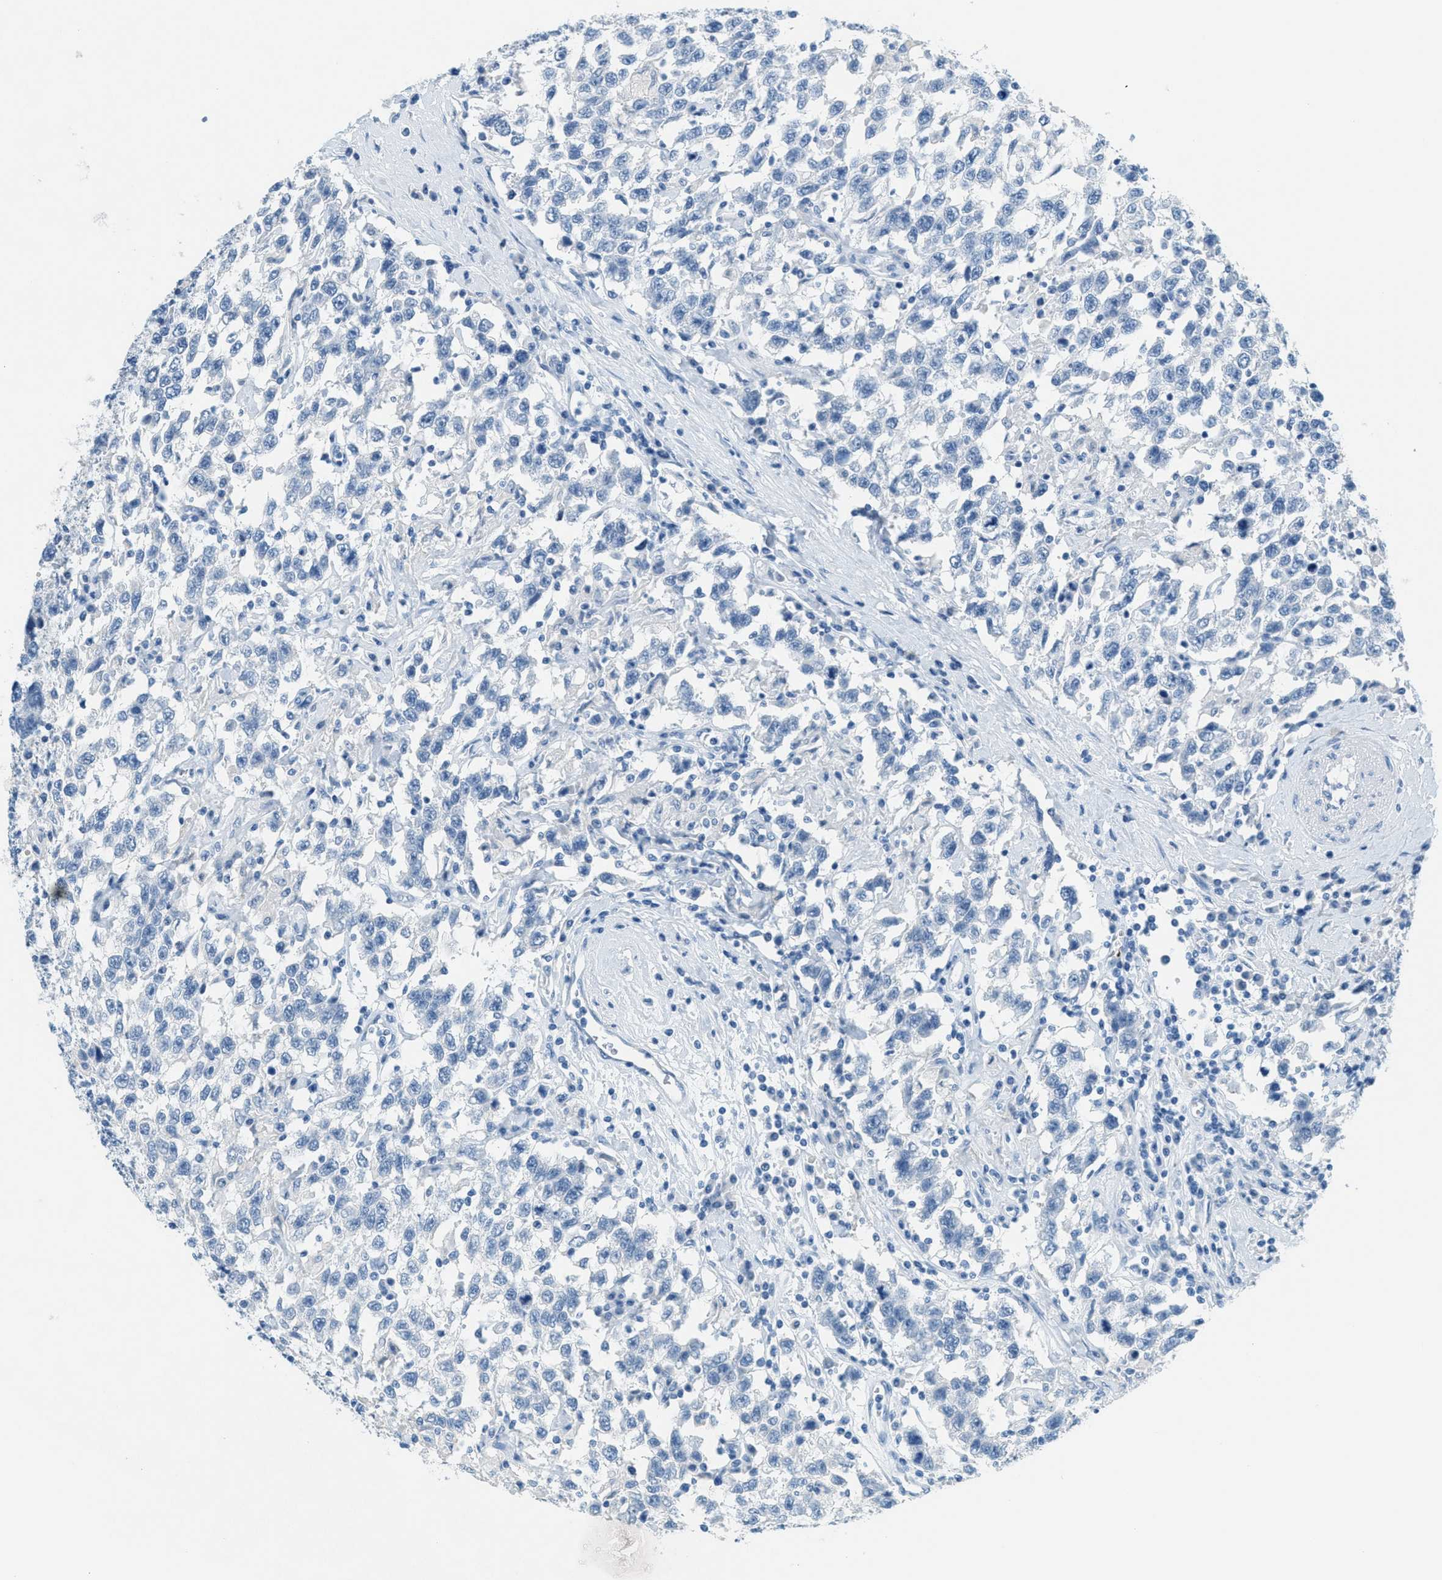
{"staining": {"intensity": "negative", "quantity": "none", "location": "none"}, "tissue": "testis cancer", "cell_type": "Tumor cells", "image_type": "cancer", "snomed": [{"axis": "morphology", "description": "Seminoma, NOS"}, {"axis": "topography", "description": "Testis"}], "caption": "Immunohistochemistry (IHC) micrograph of neoplastic tissue: testis cancer (seminoma) stained with DAB (3,3'-diaminobenzidine) displays no significant protein staining in tumor cells.", "gene": "PPBP", "patient": {"sex": "male", "age": 41}}